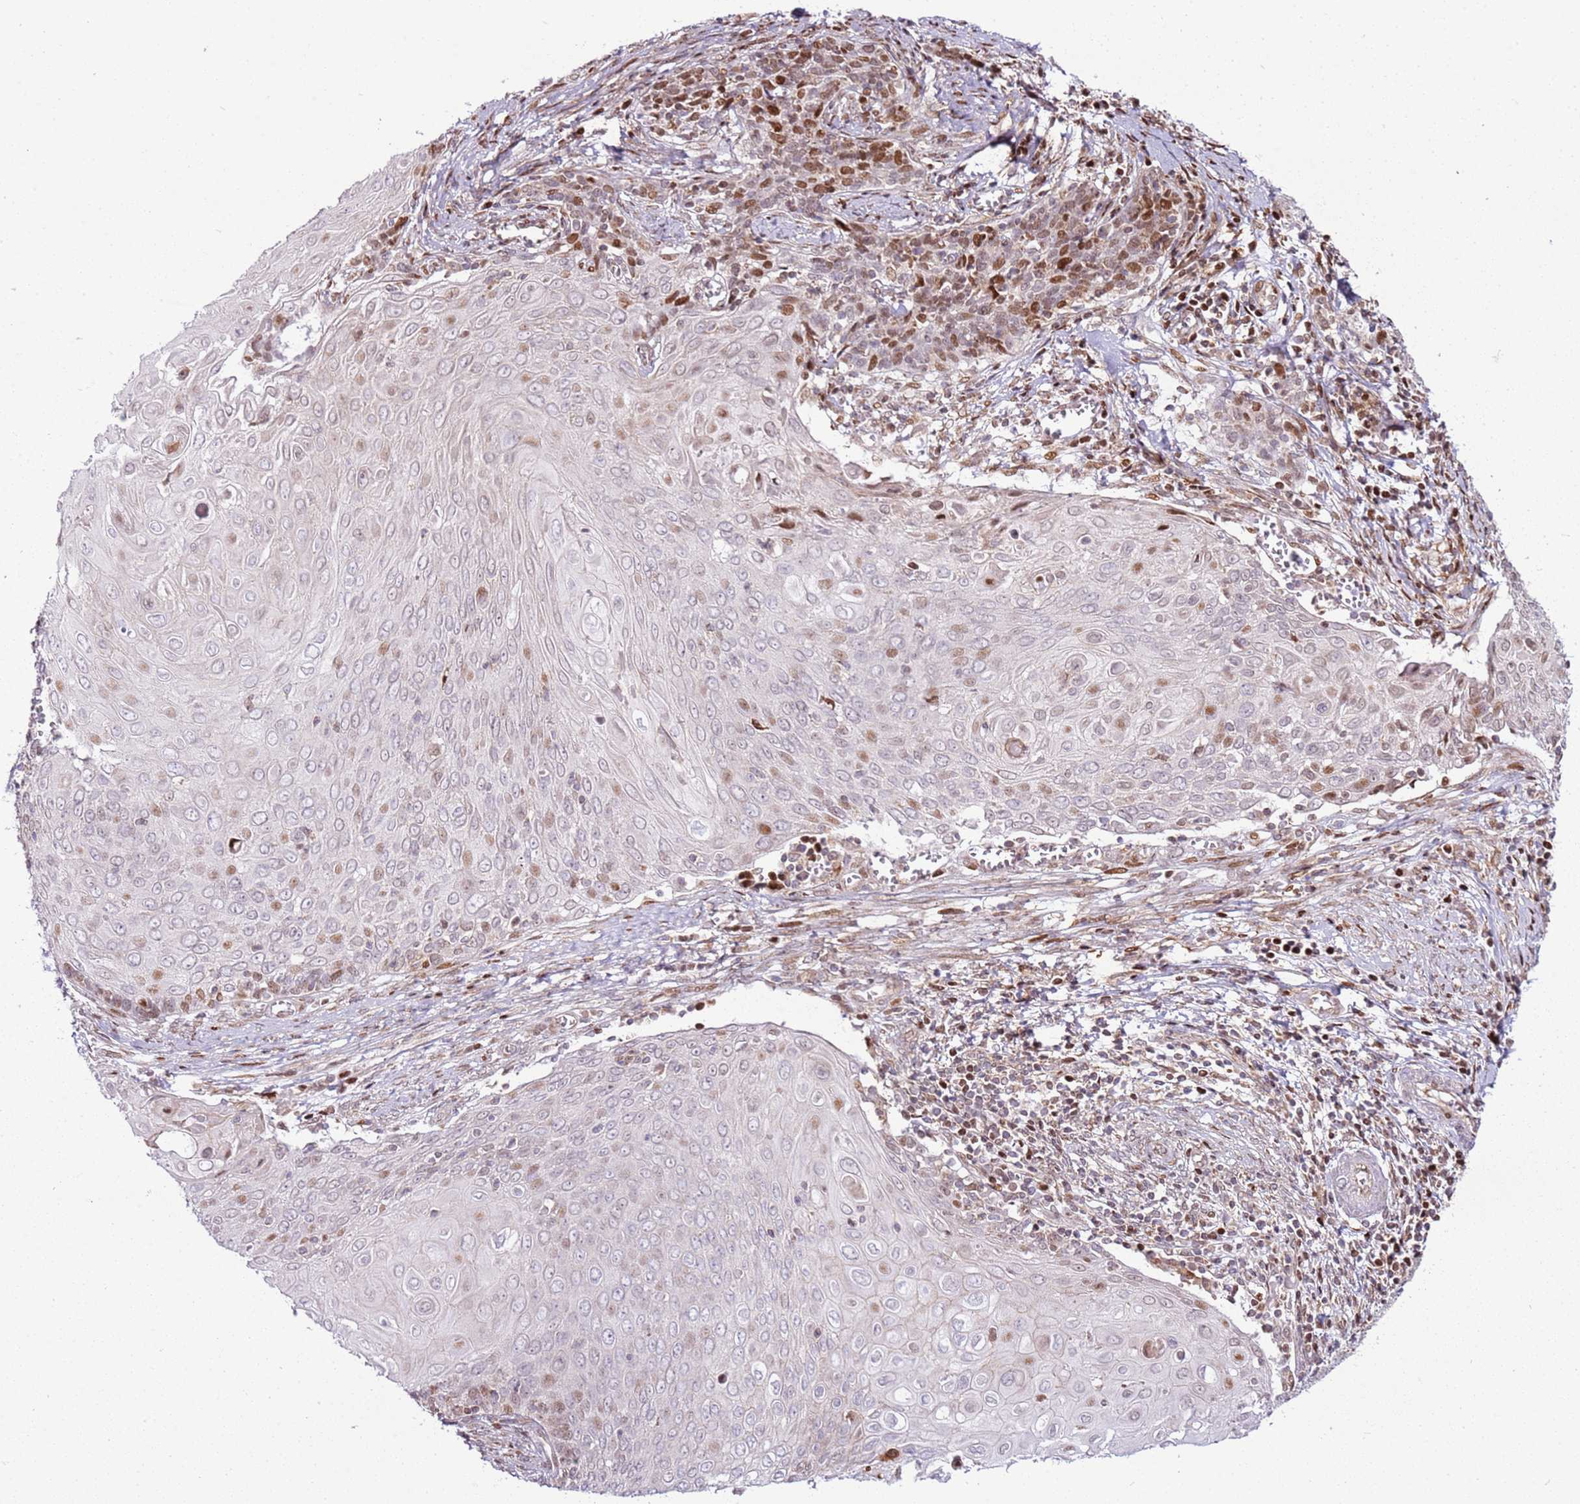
{"staining": {"intensity": "moderate", "quantity": "<25%", "location": "nuclear"}, "tissue": "cervical cancer", "cell_type": "Tumor cells", "image_type": "cancer", "snomed": [{"axis": "morphology", "description": "Squamous cell carcinoma, NOS"}, {"axis": "topography", "description": "Cervix"}], "caption": "There is low levels of moderate nuclear staining in tumor cells of cervical cancer (squamous cell carcinoma), as demonstrated by immunohistochemical staining (brown color).", "gene": "PCTP", "patient": {"sex": "female", "age": 39}}